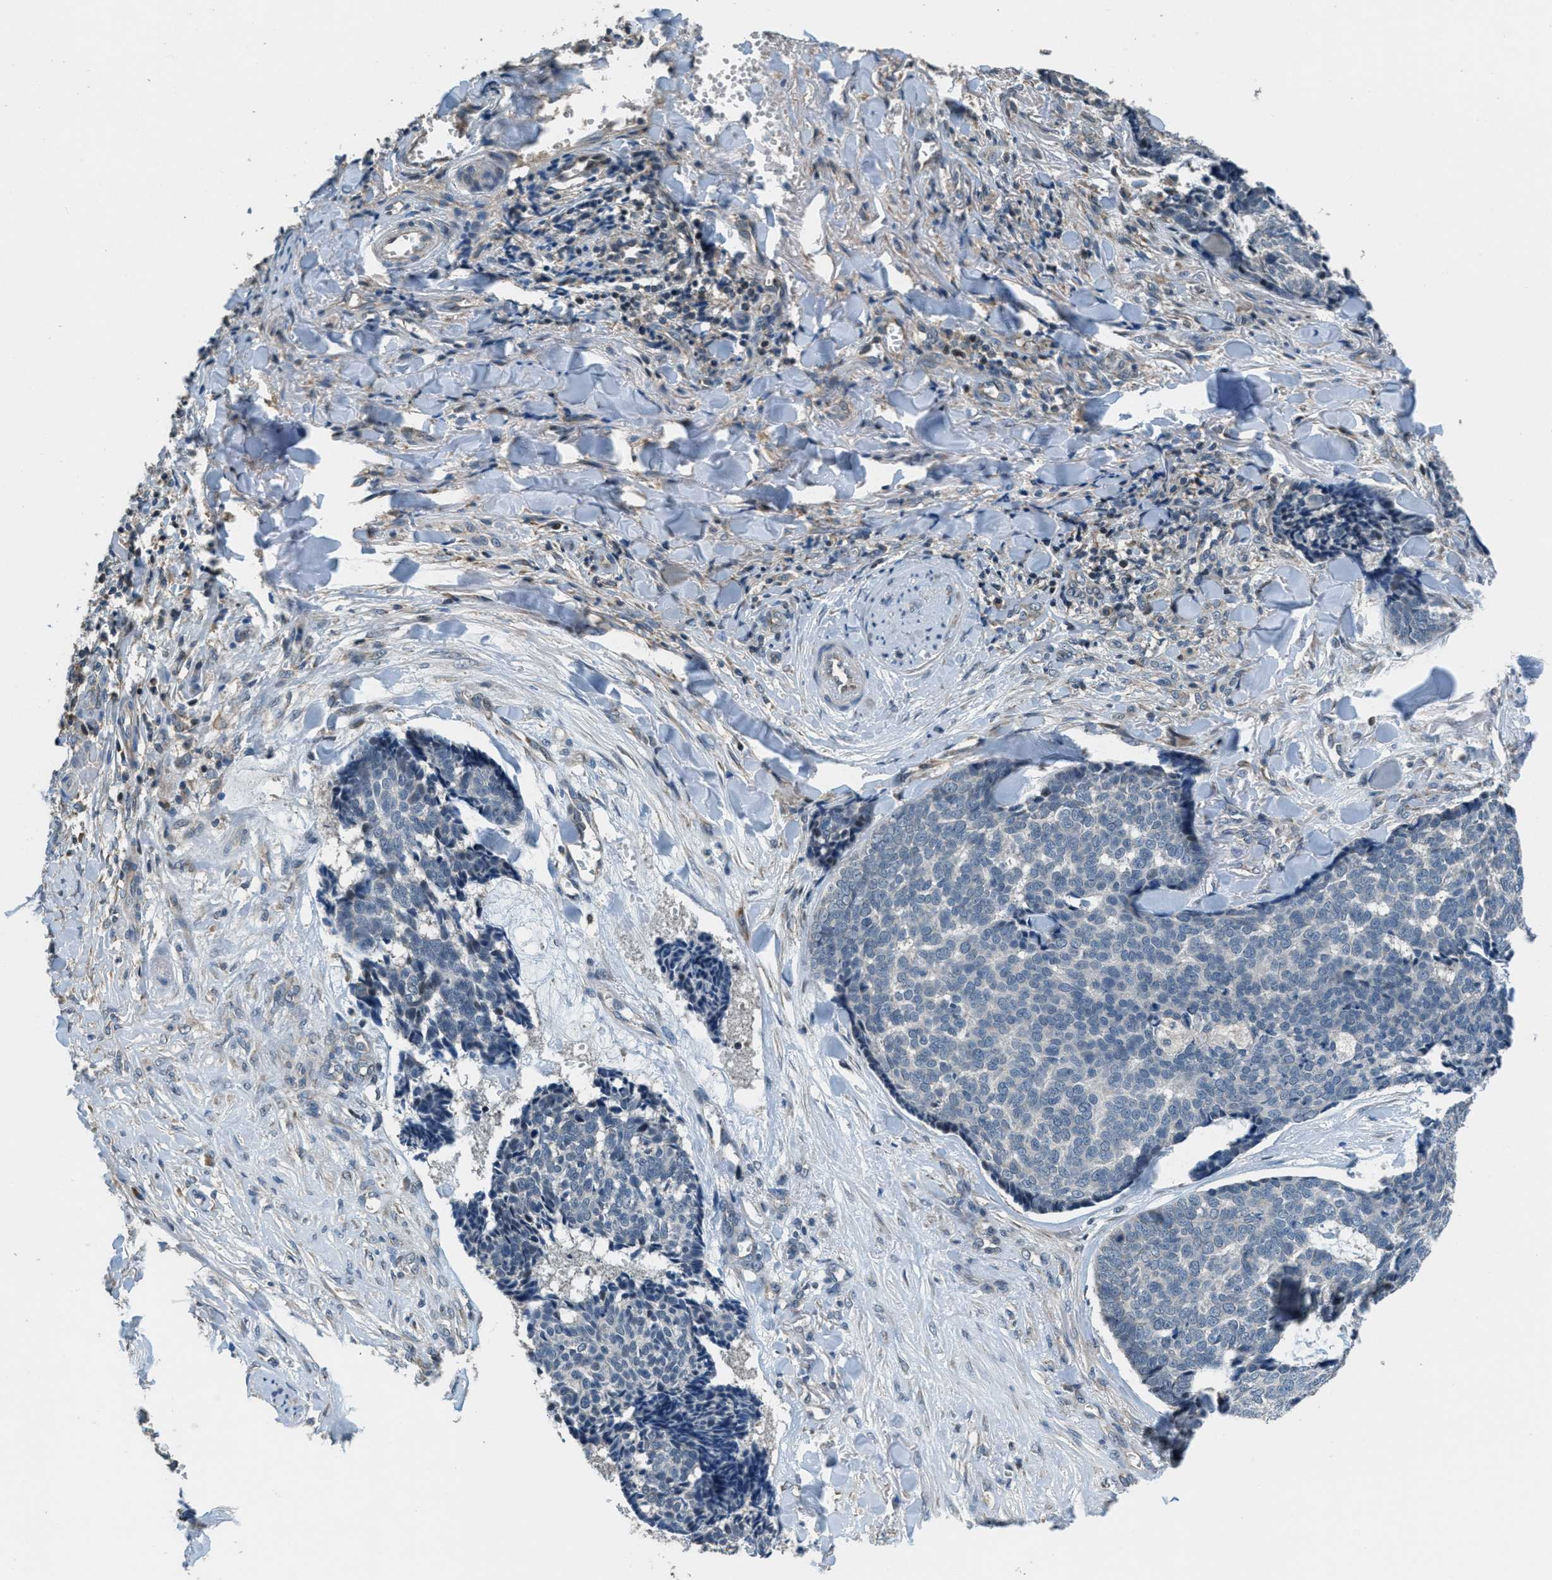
{"staining": {"intensity": "negative", "quantity": "none", "location": "none"}, "tissue": "skin cancer", "cell_type": "Tumor cells", "image_type": "cancer", "snomed": [{"axis": "morphology", "description": "Basal cell carcinoma"}, {"axis": "topography", "description": "Skin"}], "caption": "Human skin cancer stained for a protein using immunohistochemistry (IHC) reveals no staining in tumor cells.", "gene": "NAT1", "patient": {"sex": "male", "age": 84}}